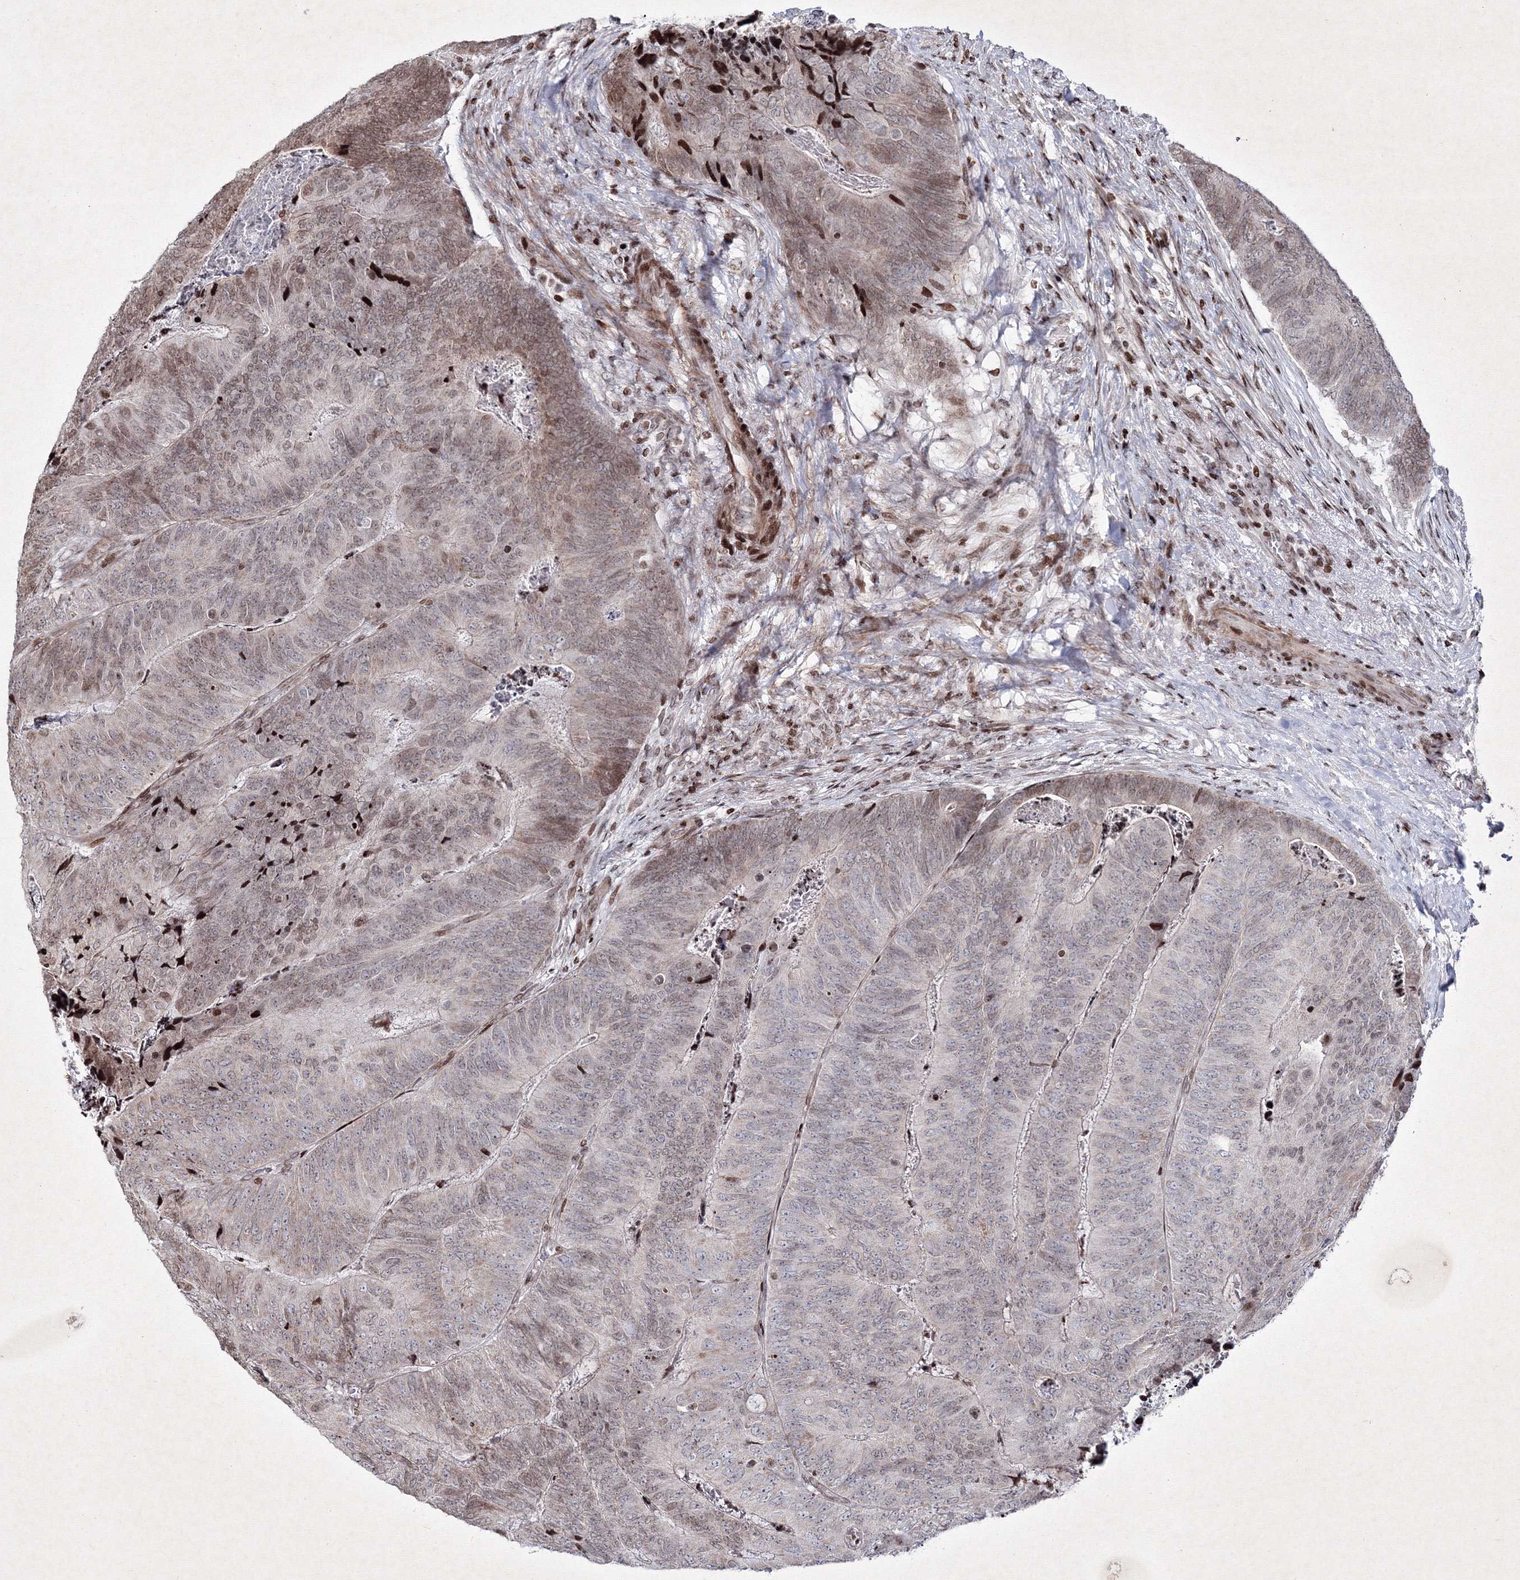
{"staining": {"intensity": "weak", "quantity": "<25%", "location": "cytoplasmic/membranous,nuclear"}, "tissue": "colorectal cancer", "cell_type": "Tumor cells", "image_type": "cancer", "snomed": [{"axis": "morphology", "description": "Adenocarcinoma, NOS"}, {"axis": "topography", "description": "Colon"}], "caption": "Photomicrograph shows no protein staining in tumor cells of colorectal adenocarcinoma tissue.", "gene": "SMIM29", "patient": {"sex": "female", "age": 67}}